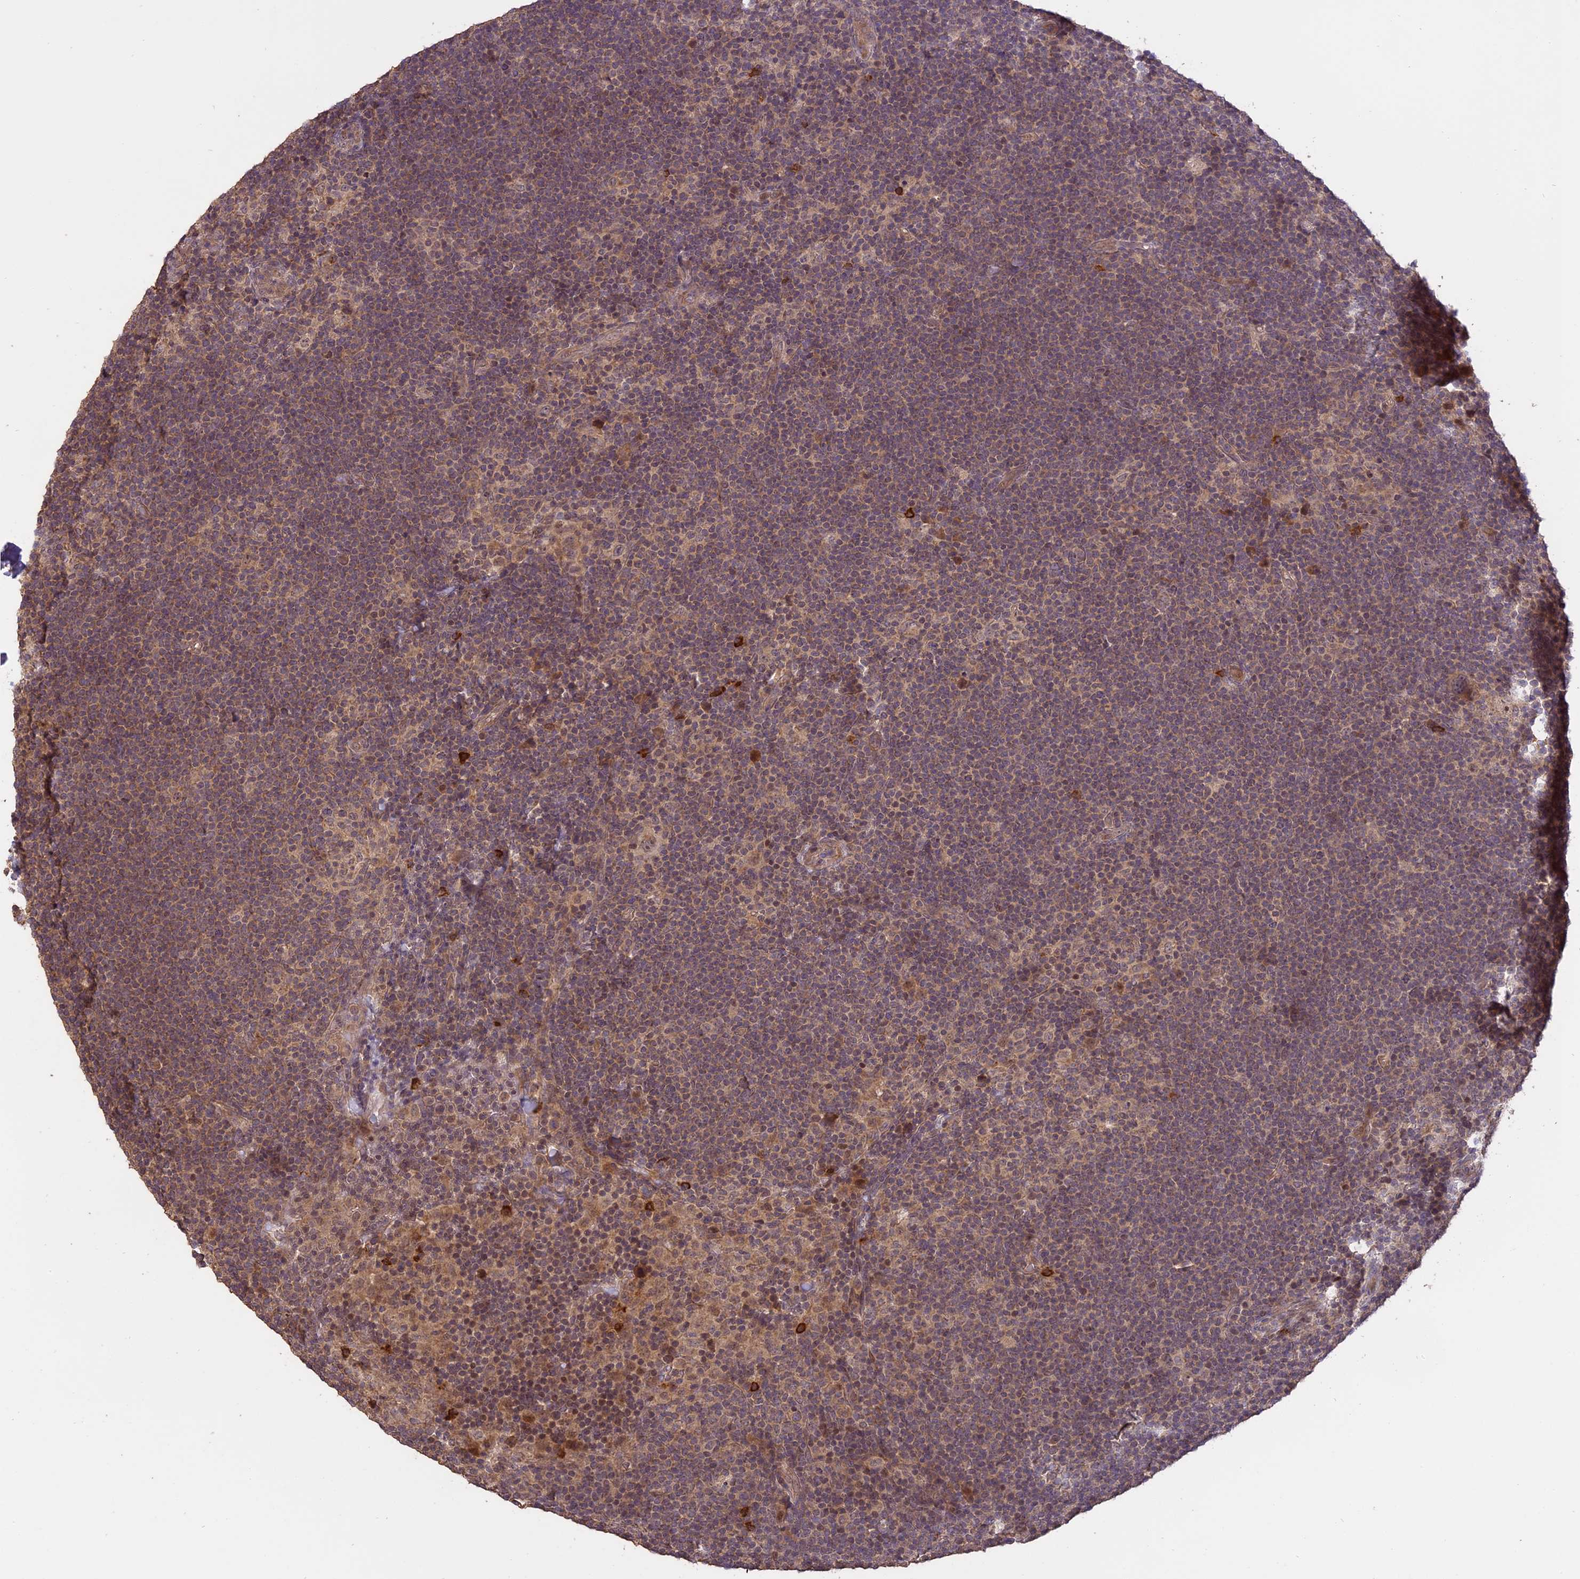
{"staining": {"intensity": "weak", "quantity": "25%-75%", "location": "cytoplasmic/membranous,nuclear"}, "tissue": "lymphoma", "cell_type": "Tumor cells", "image_type": "cancer", "snomed": [{"axis": "morphology", "description": "Hodgkin's disease, NOS"}, {"axis": "topography", "description": "Lymph node"}], "caption": "Immunohistochemical staining of human lymphoma reveals low levels of weak cytoplasmic/membranous and nuclear protein expression in about 25%-75% of tumor cells. The staining was performed using DAB (3,3'-diaminobenzidine), with brown indicating positive protein expression. Nuclei are stained blue with hematoxylin.", "gene": "TIGD7", "patient": {"sex": "female", "age": 57}}